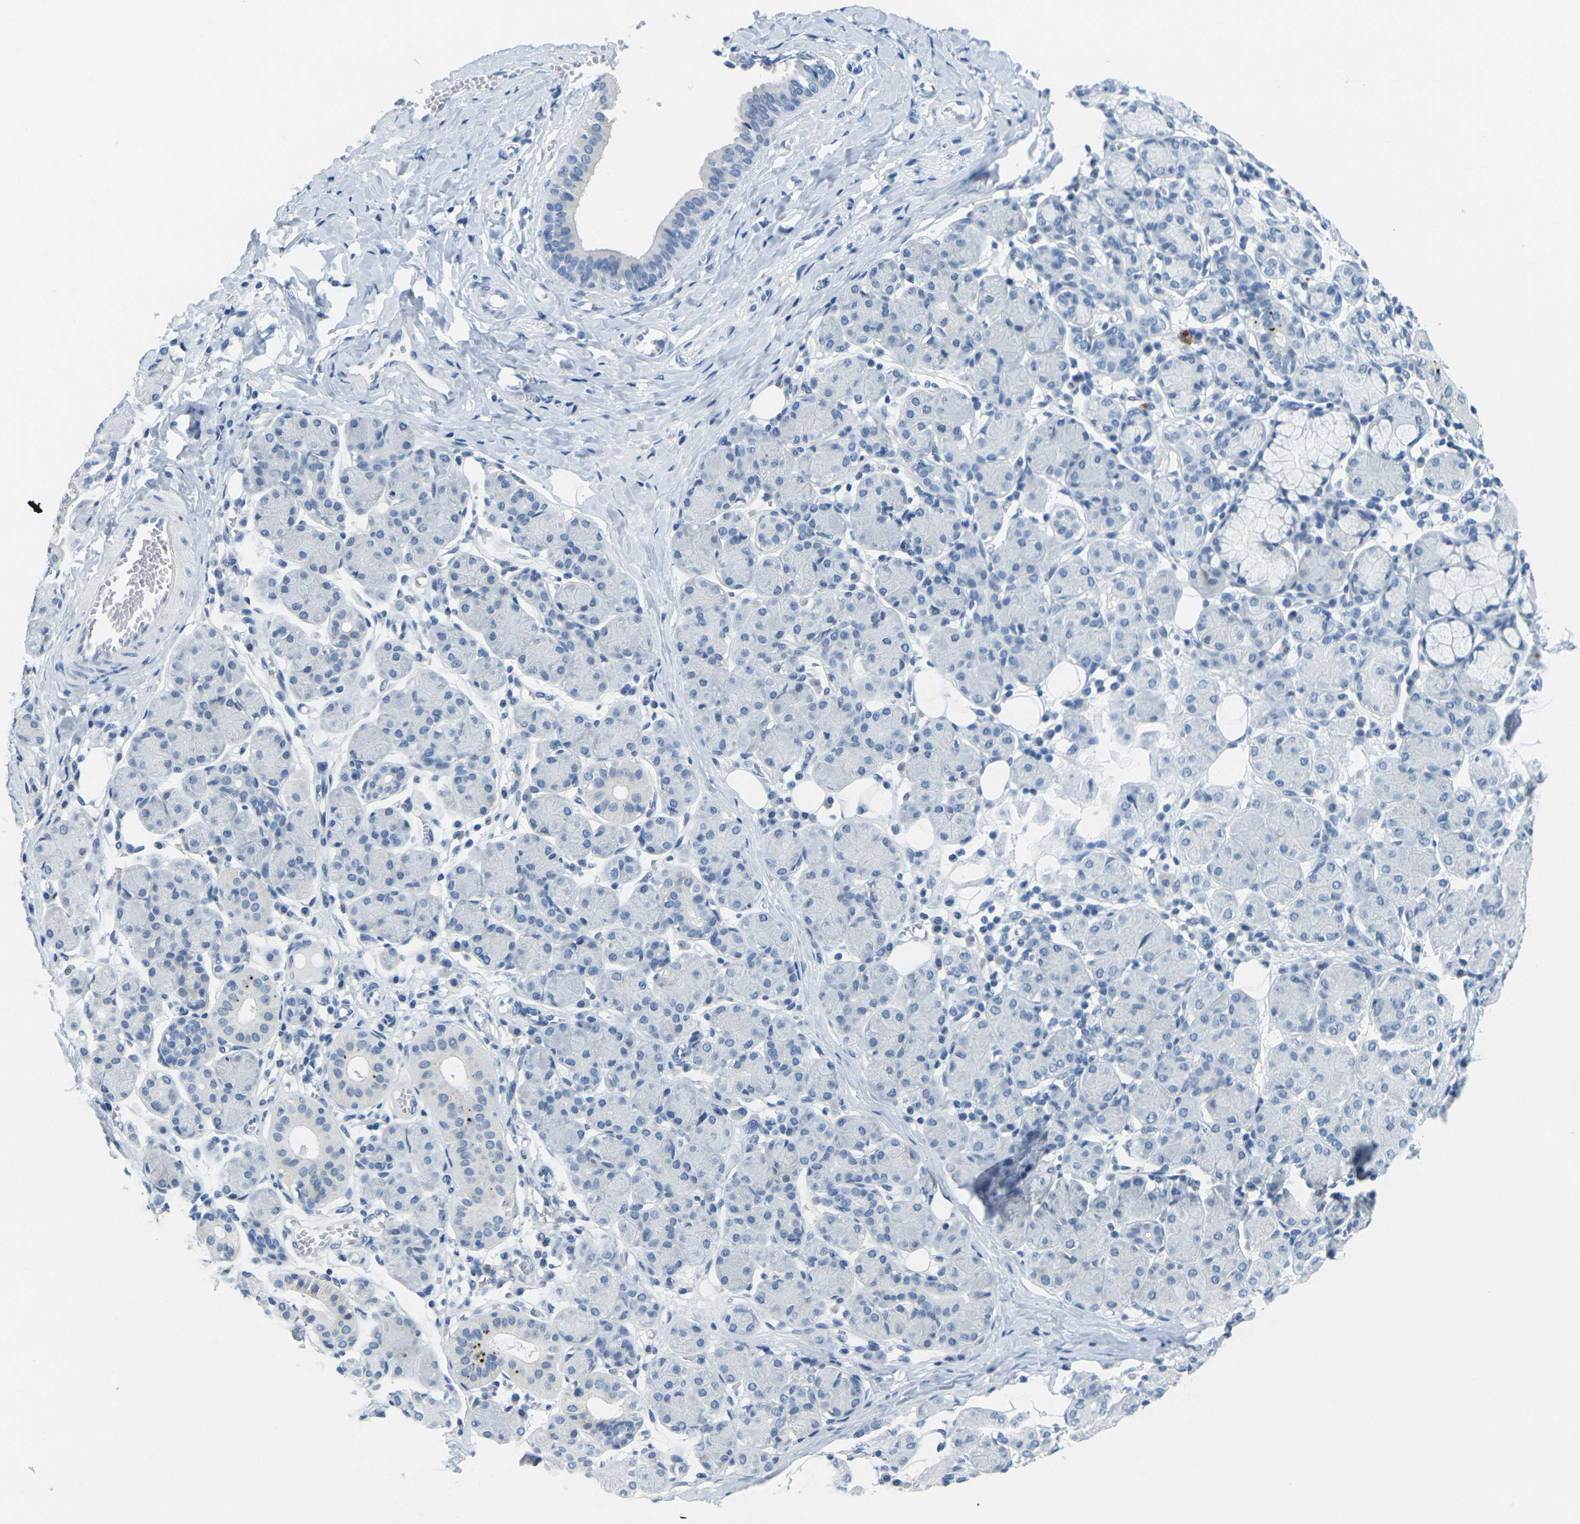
{"staining": {"intensity": "moderate", "quantity": "<25%", "location": "cytoplasmic/membranous"}, "tissue": "salivary gland", "cell_type": "Glandular cells", "image_type": "normal", "snomed": [{"axis": "morphology", "description": "Normal tissue, NOS"}, {"axis": "morphology", "description": "Inflammation, NOS"}, {"axis": "topography", "description": "Lymph node"}, {"axis": "topography", "description": "Salivary gland"}], "caption": "Moderate cytoplasmic/membranous positivity for a protein is appreciated in approximately <25% of glandular cells of normal salivary gland using immunohistochemistry.", "gene": "GPR15", "patient": {"sex": "male", "age": 3}}